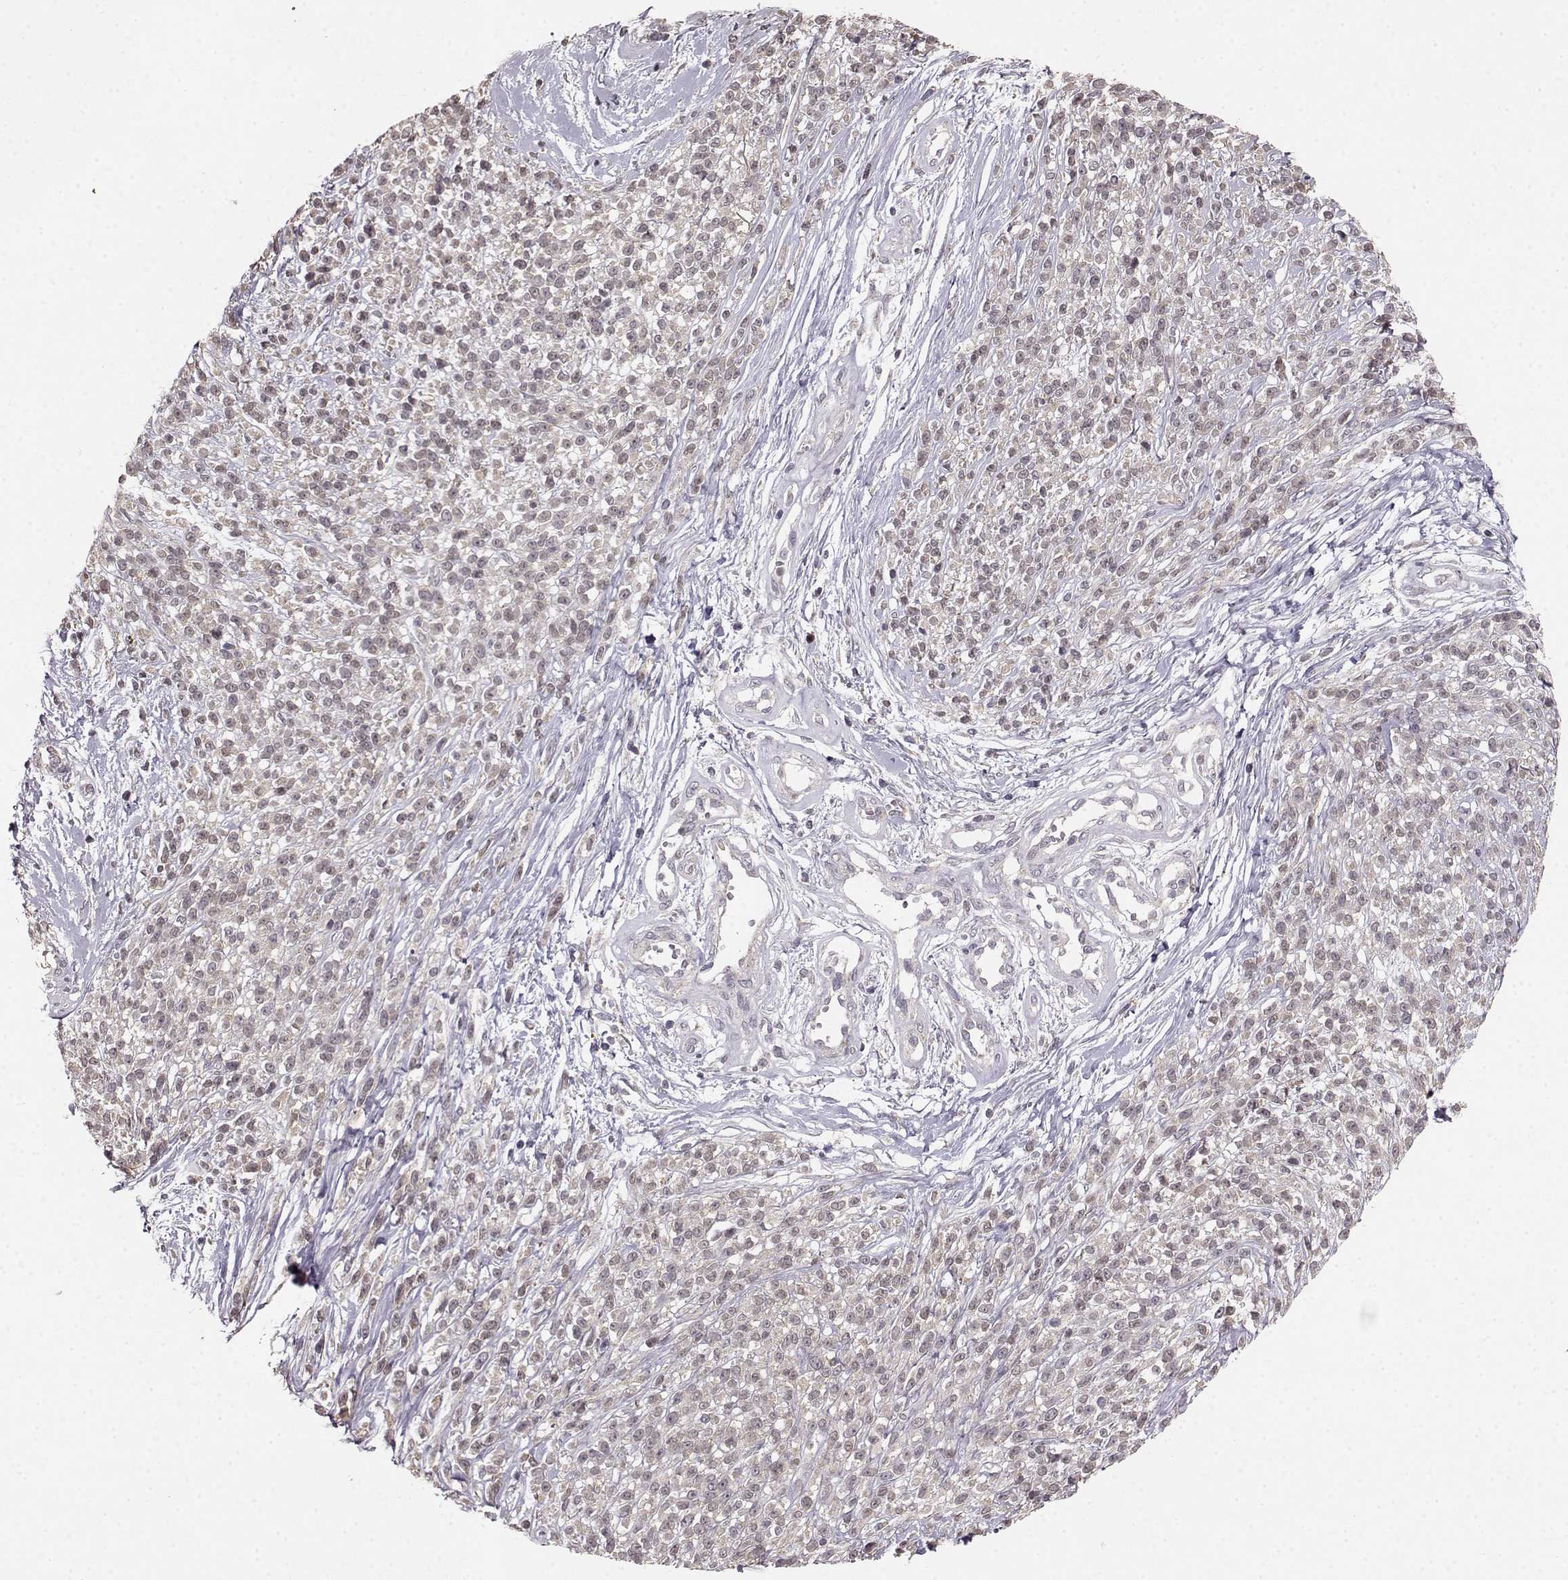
{"staining": {"intensity": "negative", "quantity": "none", "location": "none"}, "tissue": "melanoma", "cell_type": "Tumor cells", "image_type": "cancer", "snomed": [{"axis": "morphology", "description": "Malignant melanoma, NOS"}, {"axis": "topography", "description": "Skin"}, {"axis": "topography", "description": "Skin of trunk"}], "caption": "DAB immunohistochemical staining of melanoma demonstrates no significant staining in tumor cells. Brightfield microscopy of immunohistochemistry (IHC) stained with DAB (brown) and hematoxylin (blue), captured at high magnification.", "gene": "BACH2", "patient": {"sex": "male", "age": 74}}